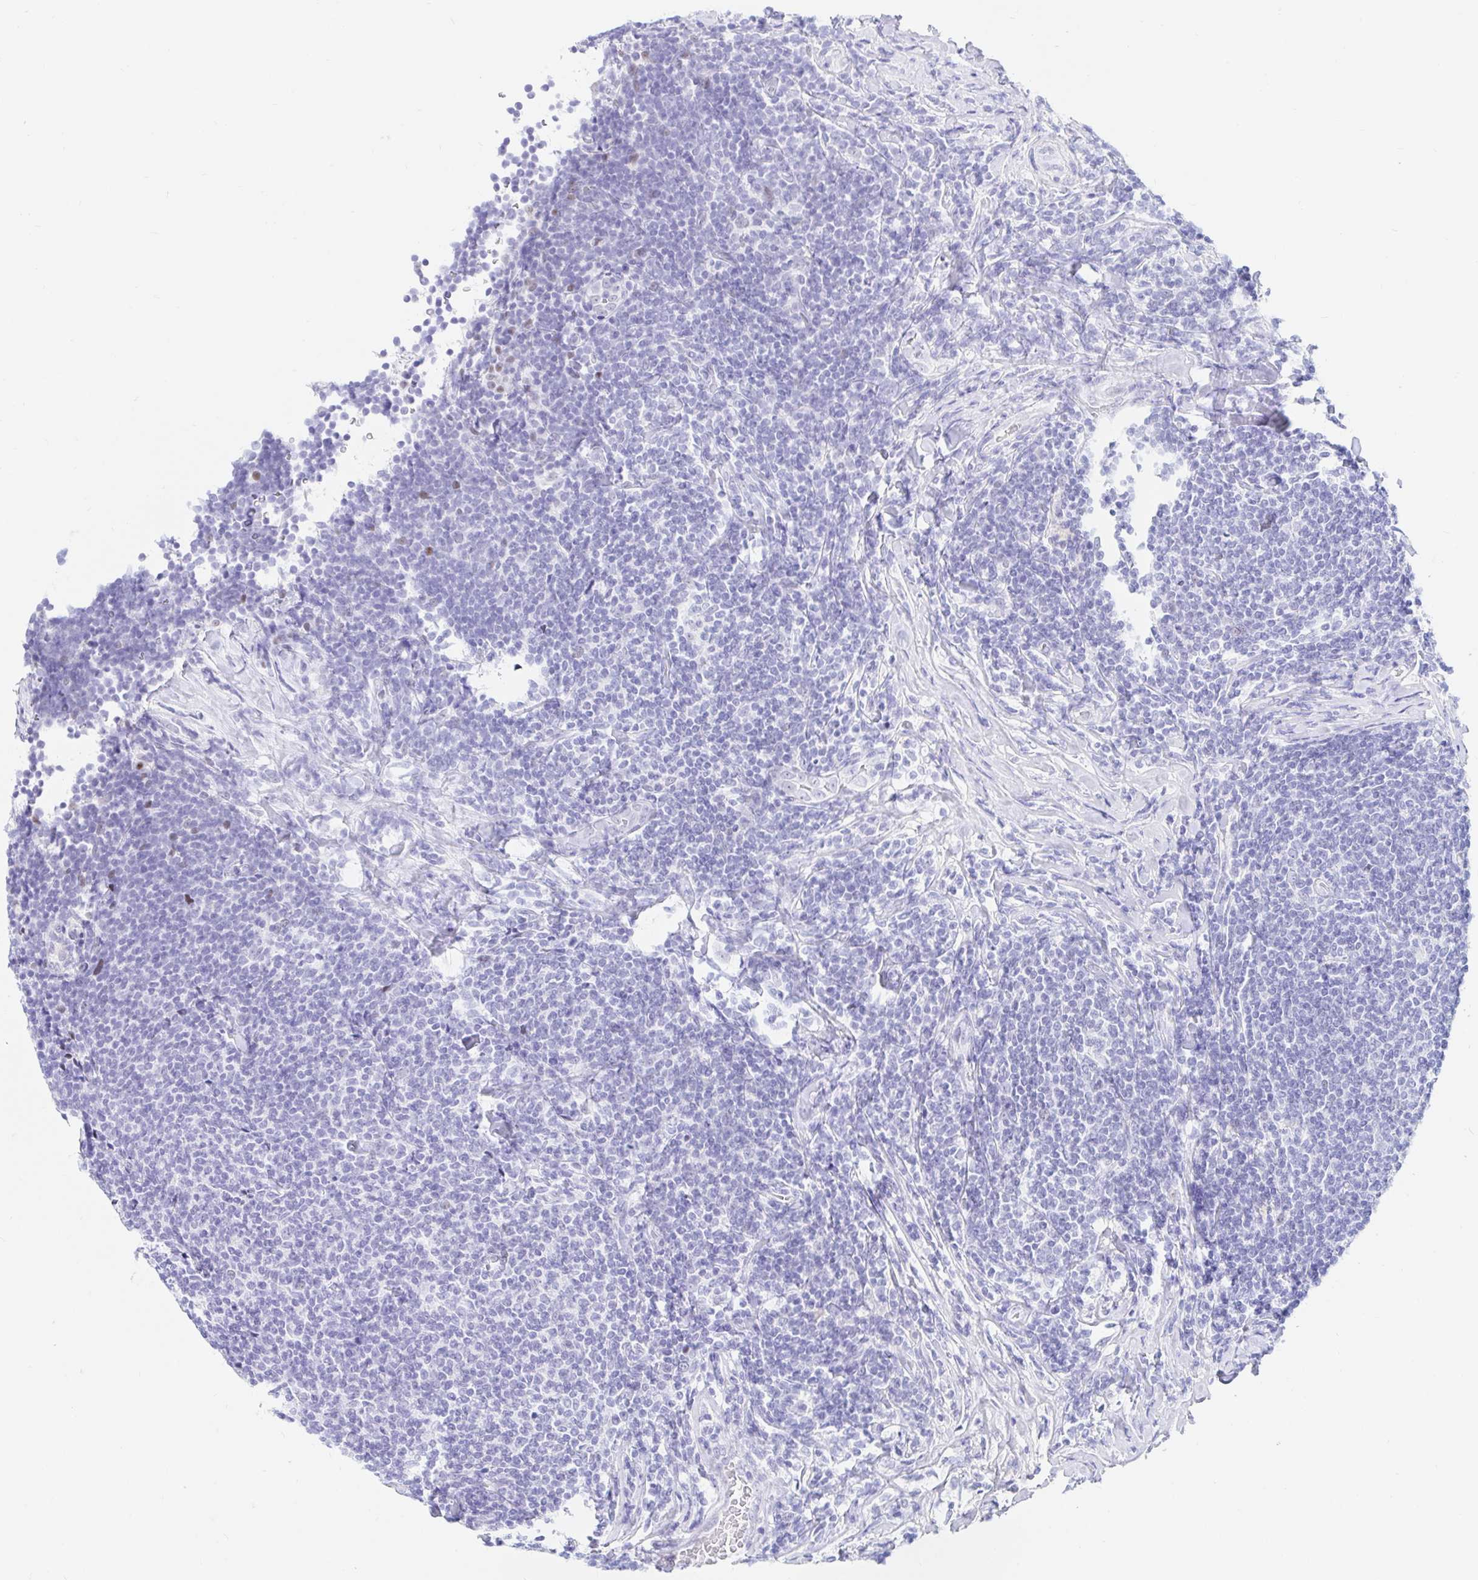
{"staining": {"intensity": "negative", "quantity": "none", "location": "none"}, "tissue": "lymphoma", "cell_type": "Tumor cells", "image_type": "cancer", "snomed": [{"axis": "morphology", "description": "Malignant lymphoma, non-Hodgkin's type, Low grade"}, {"axis": "topography", "description": "Lymph node"}], "caption": "Immunohistochemistry (IHC) histopathology image of lymphoma stained for a protein (brown), which shows no expression in tumor cells.", "gene": "OR6T1", "patient": {"sex": "male", "age": 52}}